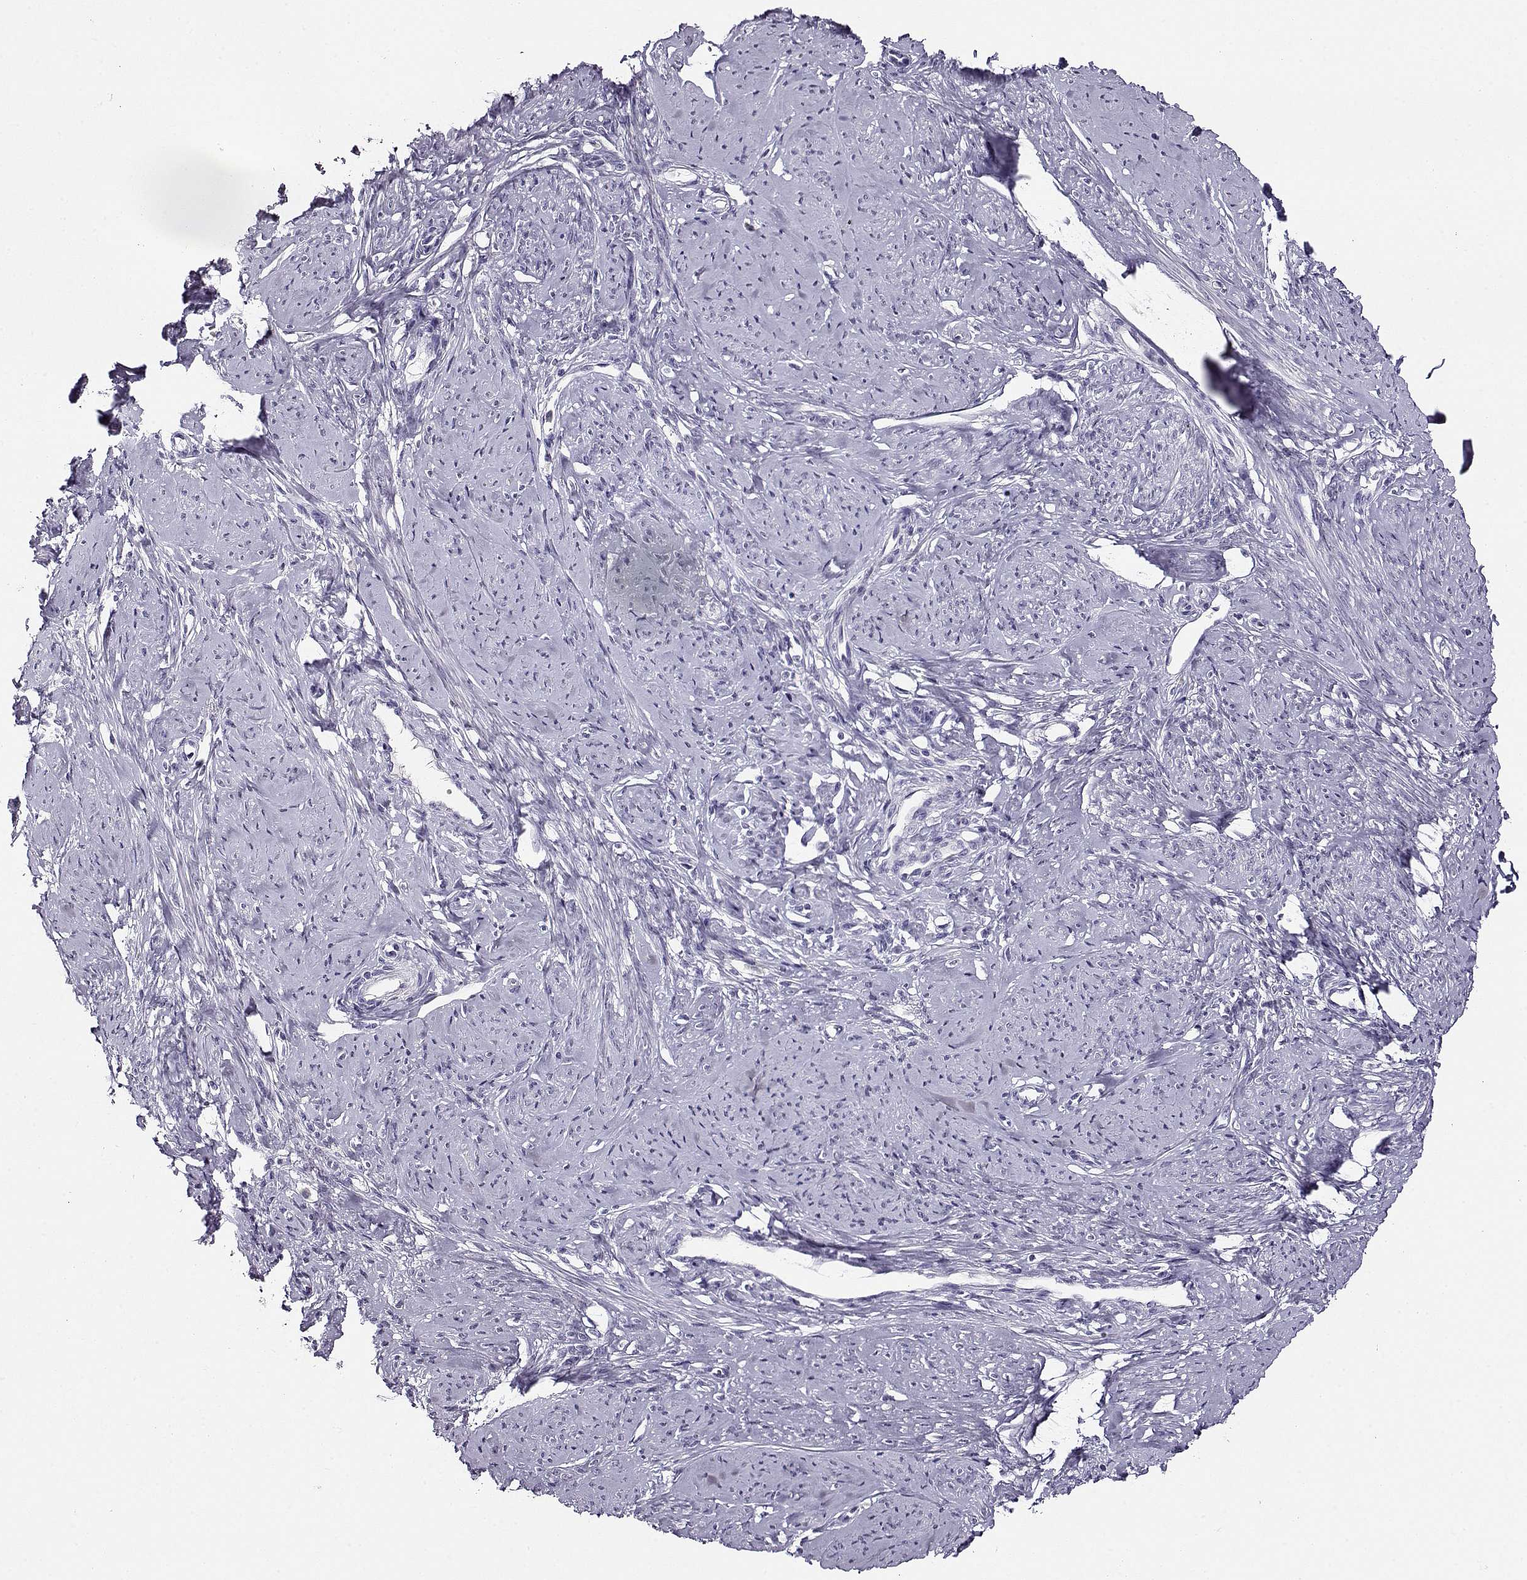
{"staining": {"intensity": "negative", "quantity": "none", "location": "none"}, "tissue": "smooth muscle", "cell_type": "Smooth muscle cells", "image_type": "normal", "snomed": [{"axis": "morphology", "description": "Normal tissue, NOS"}, {"axis": "topography", "description": "Smooth muscle"}], "caption": "Protein analysis of benign smooth muscle displays no significant expression in smooth muscle cells. (Stains: DAB (3,3'-diaminobenzidine) IHC with hematoxylin counter stain, Microscopy: brightfield microscopy at high magnification).", "gene": "CCR8", "patient": {"sex": "female", "age": 48}}